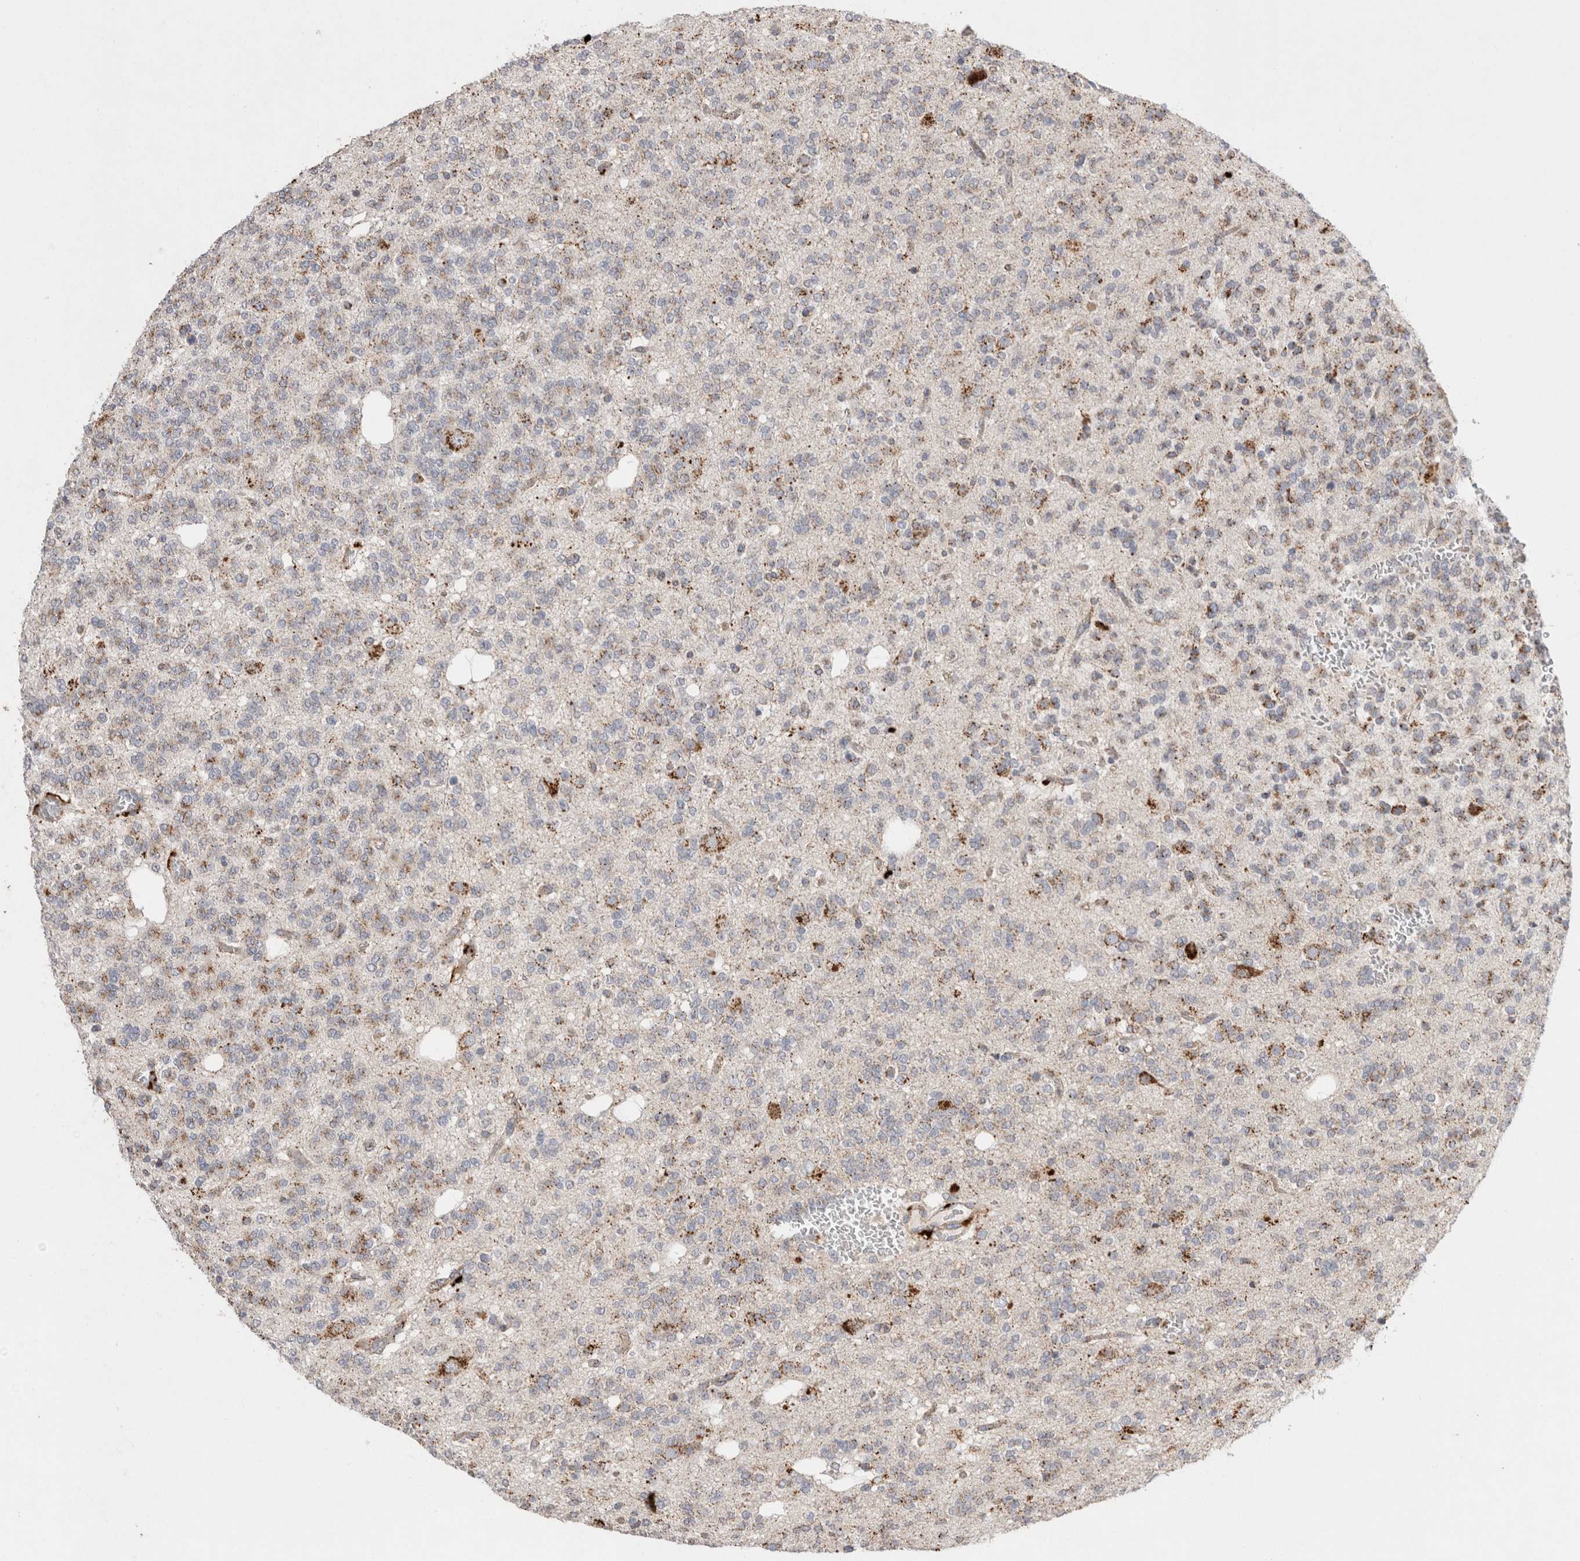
{"staining": {"intensity": "weak", "quantity": ">75%", "location": "cytoplasmic/membranous"}, "tissue": "glioma", "cell_type": "Tumor cells", "image_type": "cancer", "snomed": [{"axis": "morphology", "description": "Glioma, malignant, Low grade"}, {"axis": "topography", "description": "Brain"}], "caption": "Glioma stained with DAB (3,3'-diaminobenzidine) immunohistochemistry (IHC) shows low levels of weak cytoplasmic/membranous staining in about >75% of tumor cells.", "gene": "CTSA", "patient": {"sex": "male", "age": 38}}